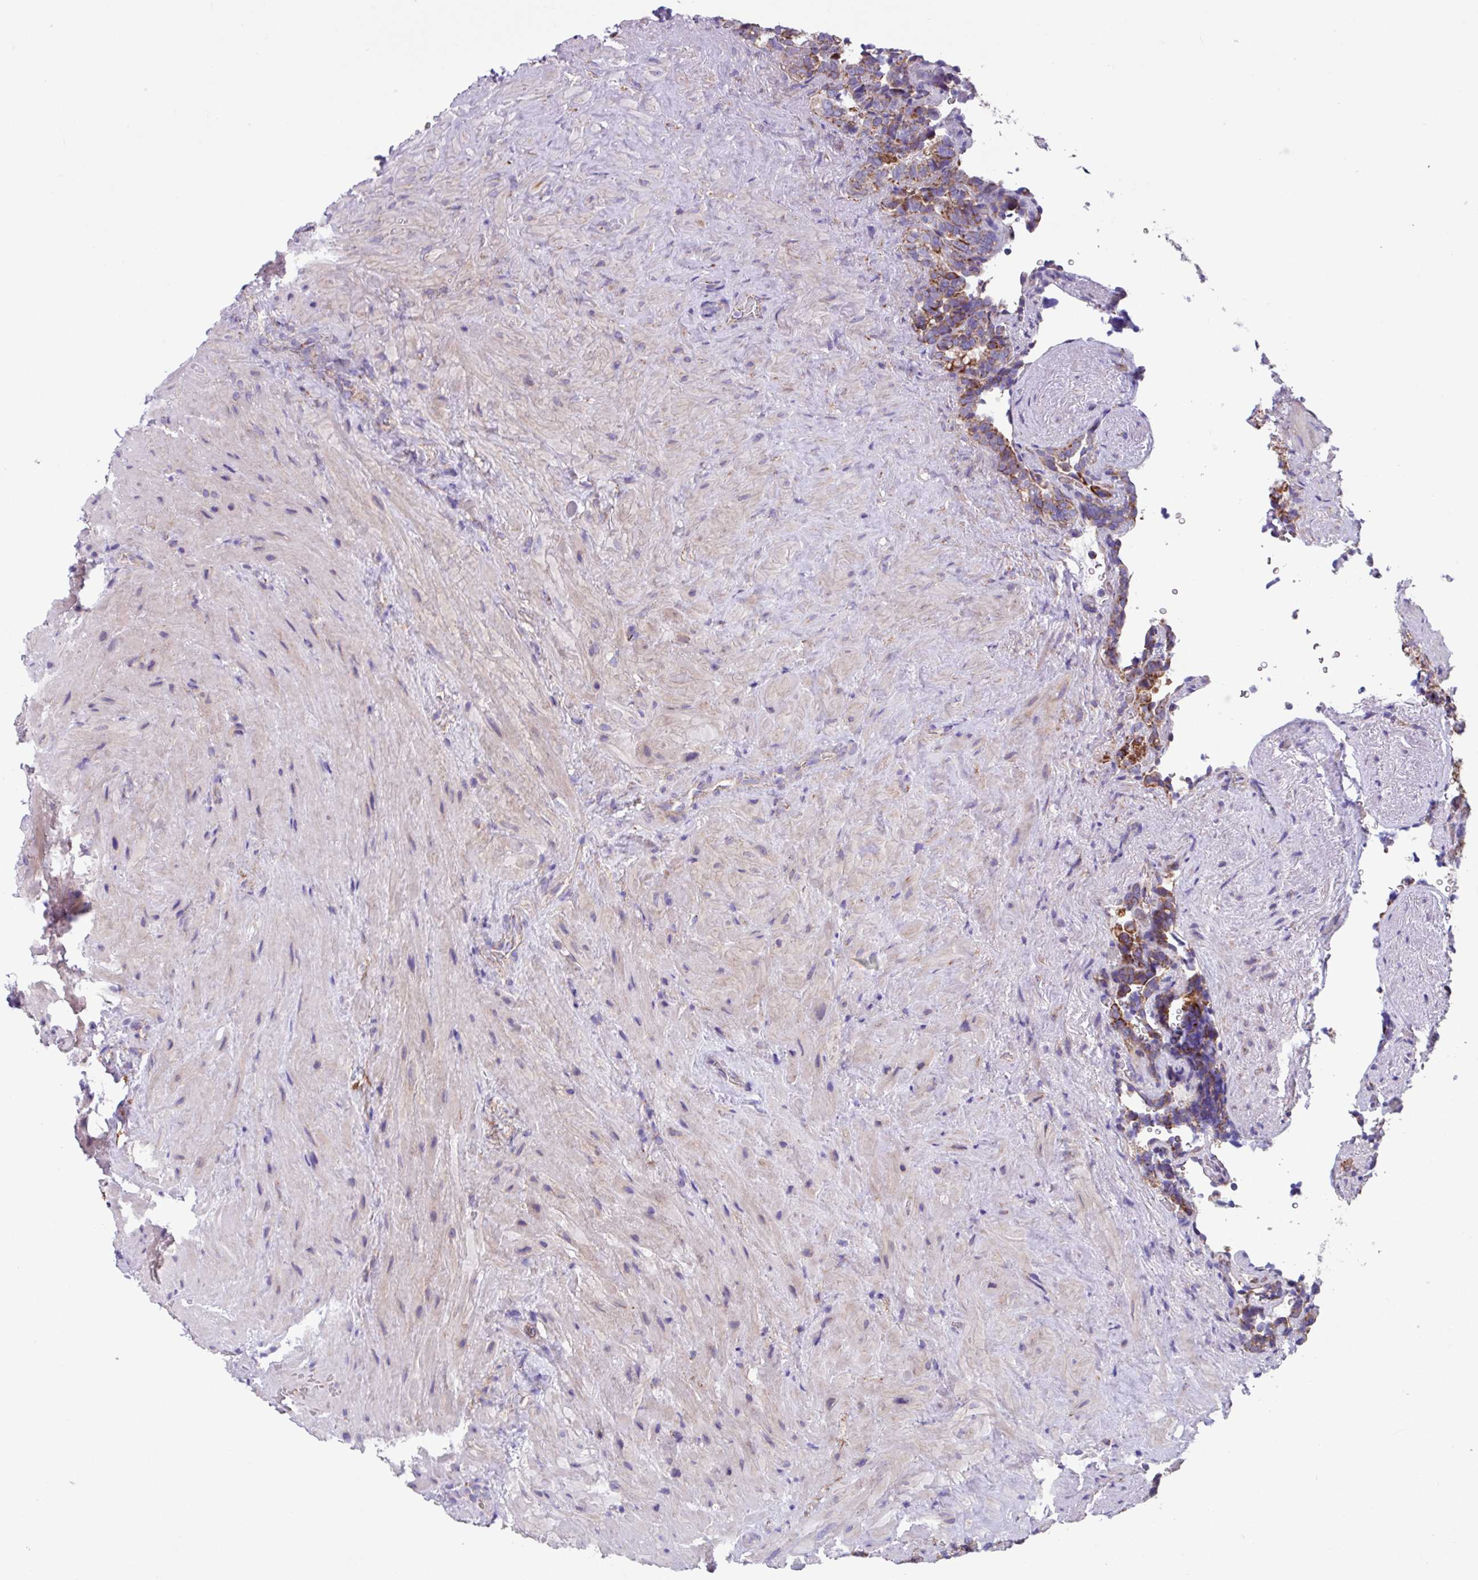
{"staining": {"intensity": "moderate", "quantity": ">75%", "location": "cytoplasmic/membranous"}, "tissue": "seminal vesicle", "cell_type": "Glandular cells", "image_type": "normal", "snomed": [{"axis": "morphology", "description": "Normal tissue, NOS"}, {"axis": "topography", "description": "Seminal veicle"}], "caption": "An image of human seminal vesicle stained for a protein demonstrates moderate cytoplasmic/membranous brown staining in glandular cells. The staining was performed using DAB (3,3'-diaminobenzidine), with brown indicating positive protein expression. Nuclei are stained blue with hematoxylin.", "gene": "OTULIN", "patient": {"sex": "male", "age": 62}}